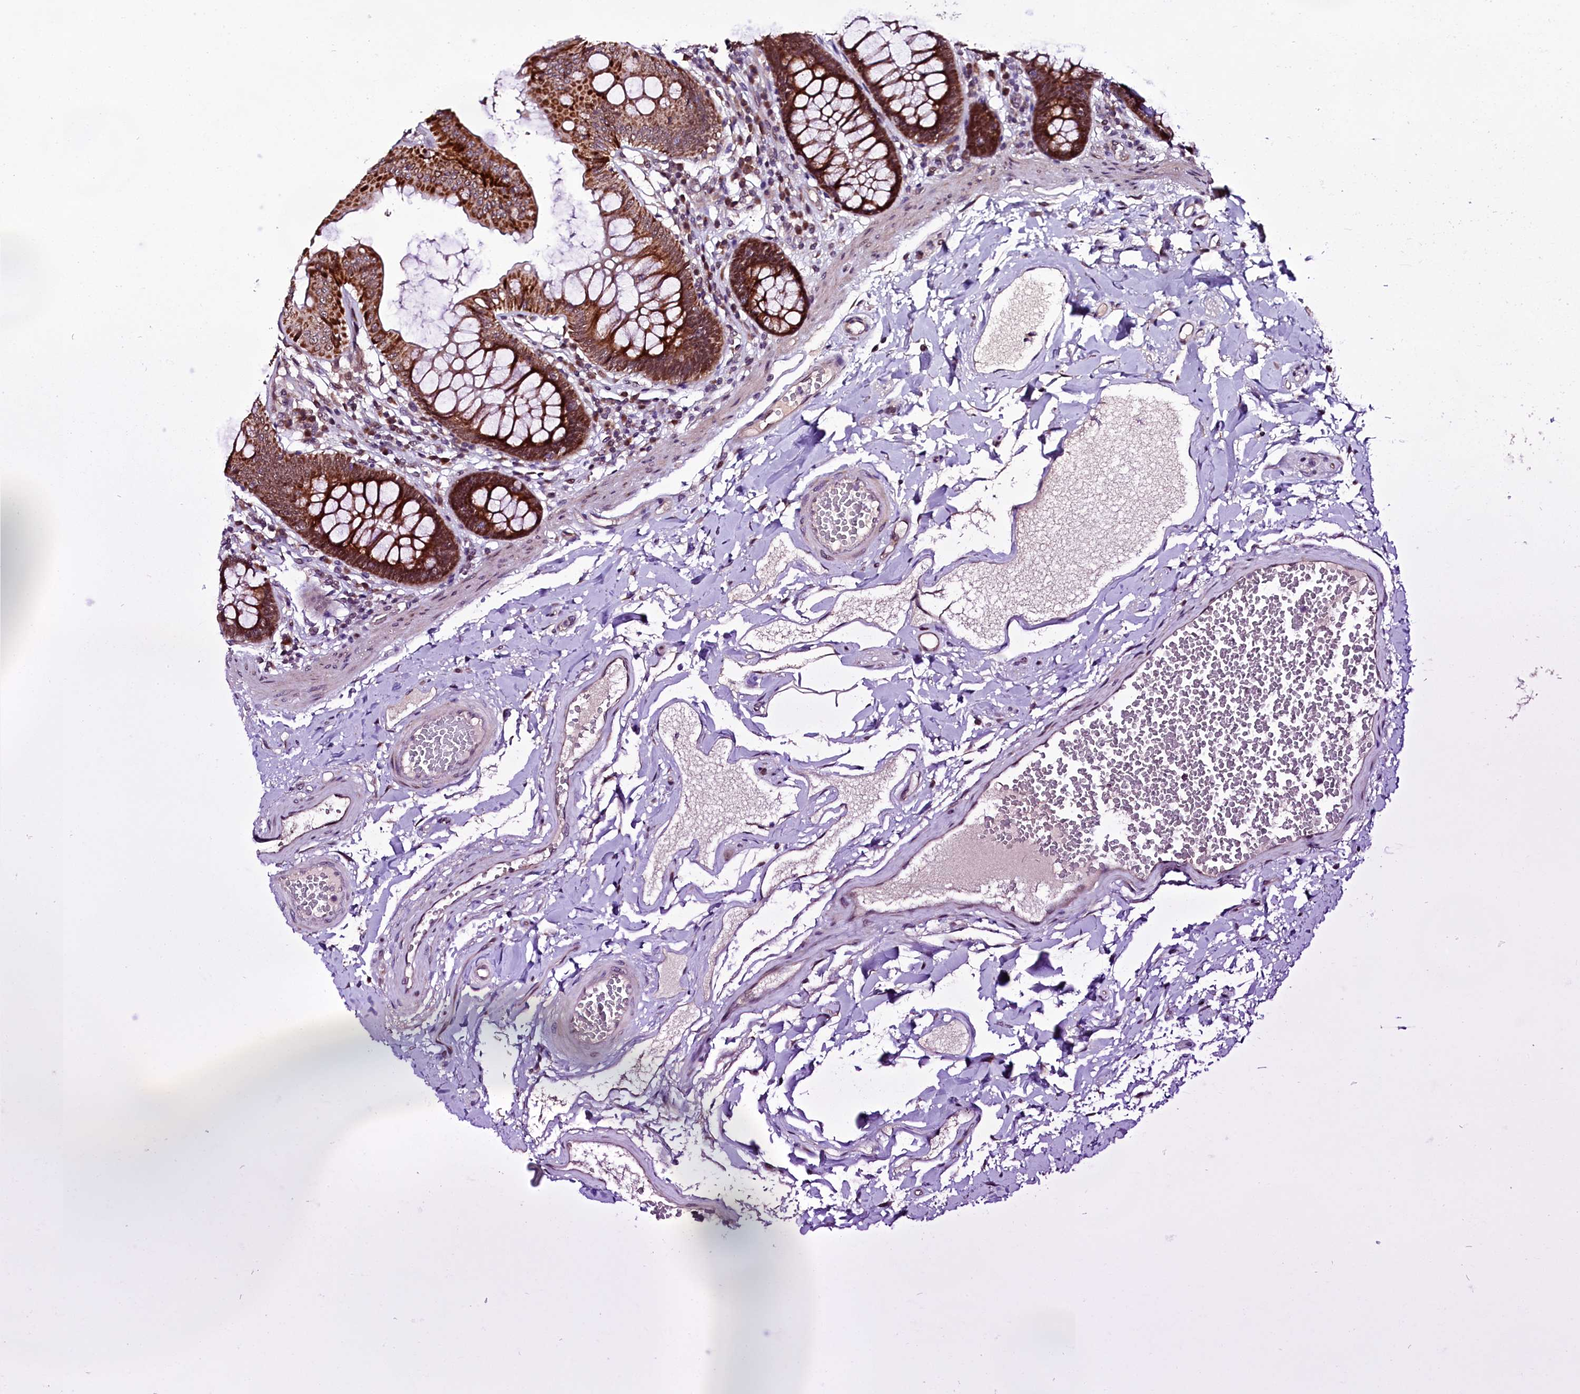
{"staining": {"intensity": "weak", "quantity": "25%-75%", "location": "cytoplasmic/membranous"}, "tissue": "colon", "cell_type": "Endothelial cells", "image_type": "normal", "snomed": [{"axis": "morphology", "description": "Normal tissue, NOS"}, {"axis": "topography", "description": "Colon"}], "caption": "Immunohistochemistry (IHC) of benign human colon demonstrates low levels of weak cytoplasmic/membranous positivity in about 25%-75% of endothelial cells.", "gene": "RPUSD2", "patient": {"sex": "male", "age": 84}}